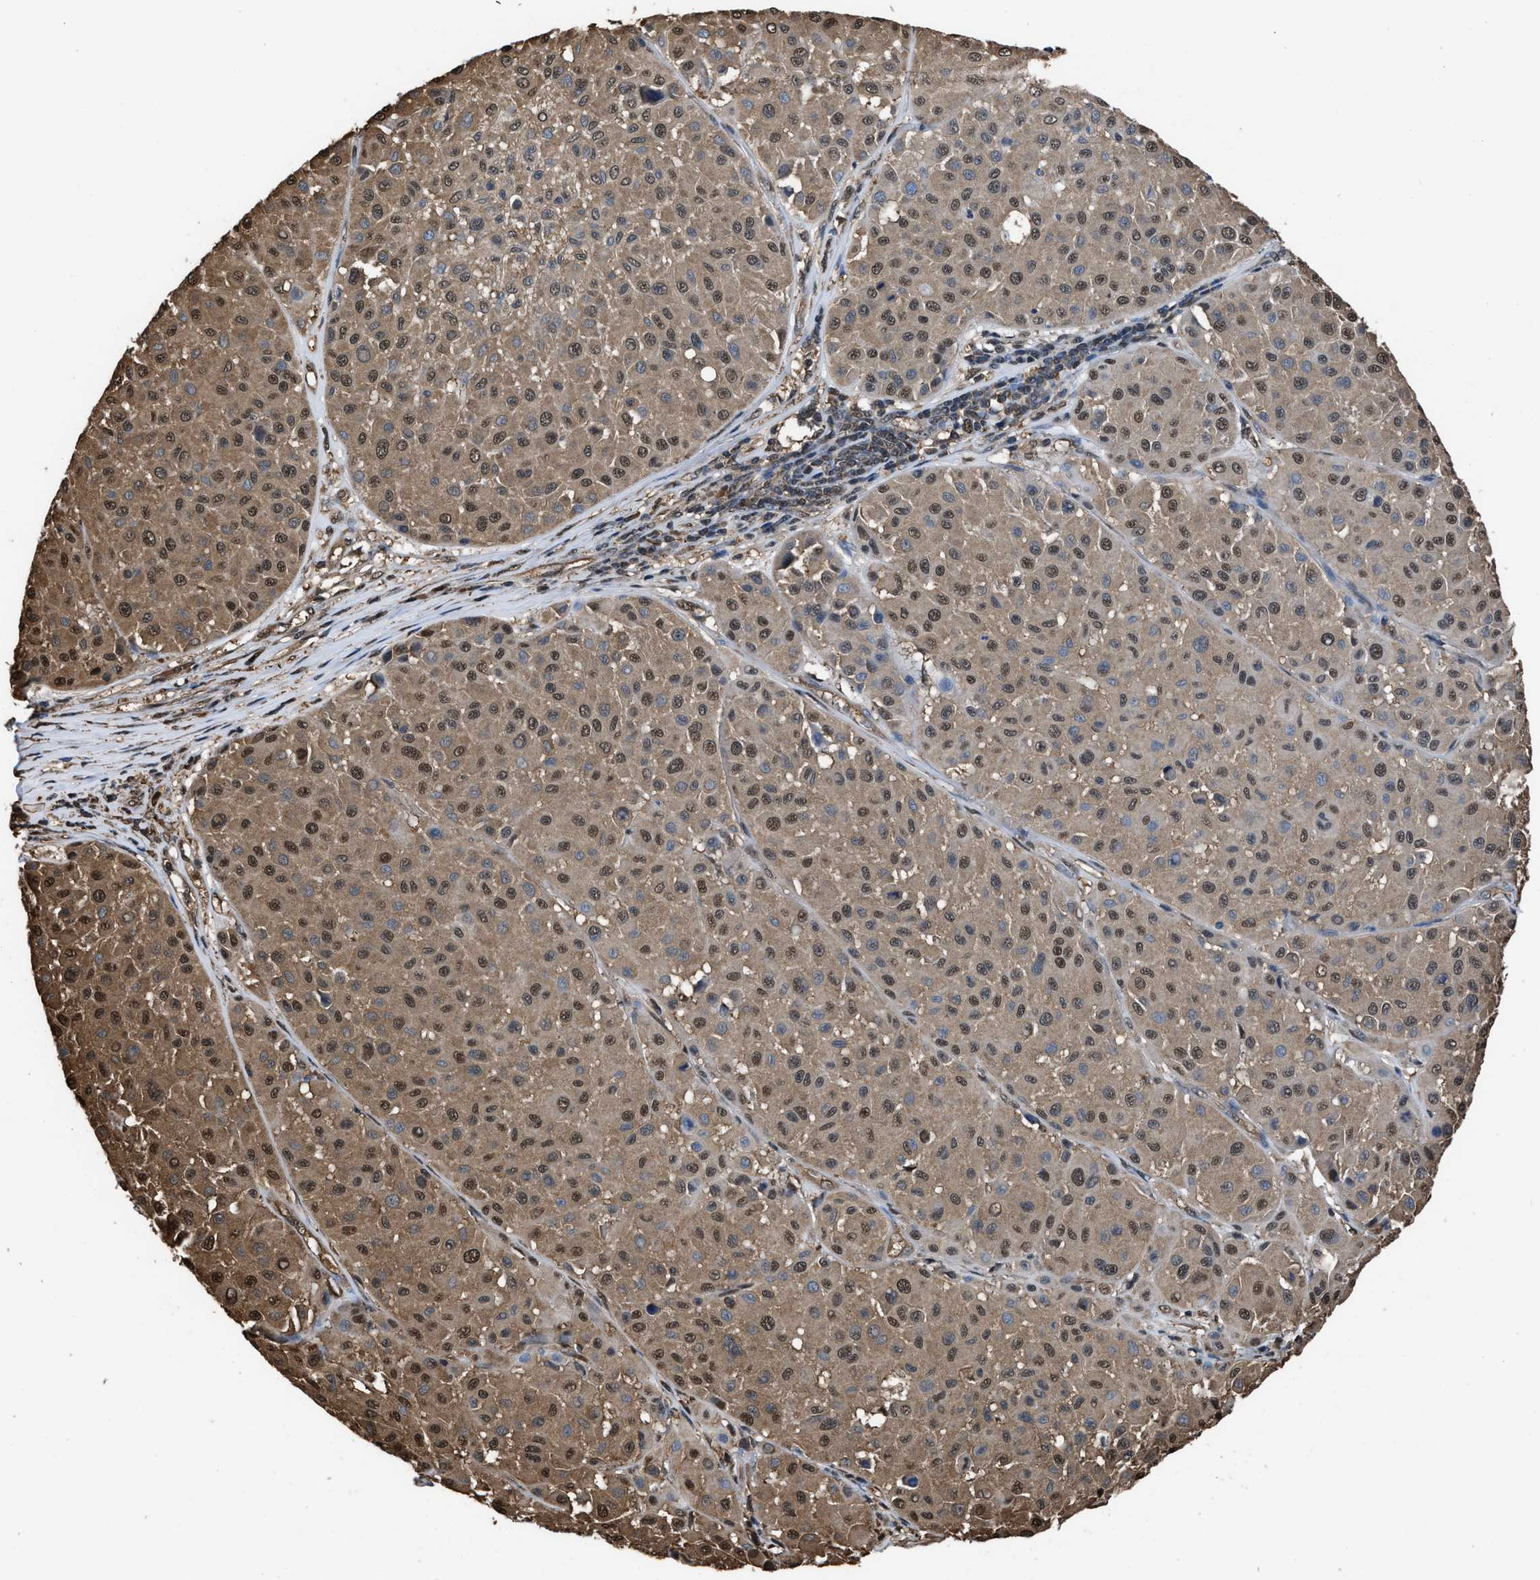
{"staining": {"intensity": "moderate", "quantity": ">75%", "location": "cytoplasmic/membranous,nuclear"}, "tissue": "melanoma", "cell_type": "Tumor cells", "image_type": "cancer", "snomed": [{"axis": "morphology", "description": "Malignant melanoma, Metastatic site"}, {"axis": "topography", "description": "Soft tissue"}], "caption": "A photomicrograph of malignant melanoma (metastatic site) stained for a protein demonstrates moderate cytoplasmic/membranous and nuclear brown staining in tumor cells.", "gene": "FNTA", "patient": {"sex": "male", "age": 41}}